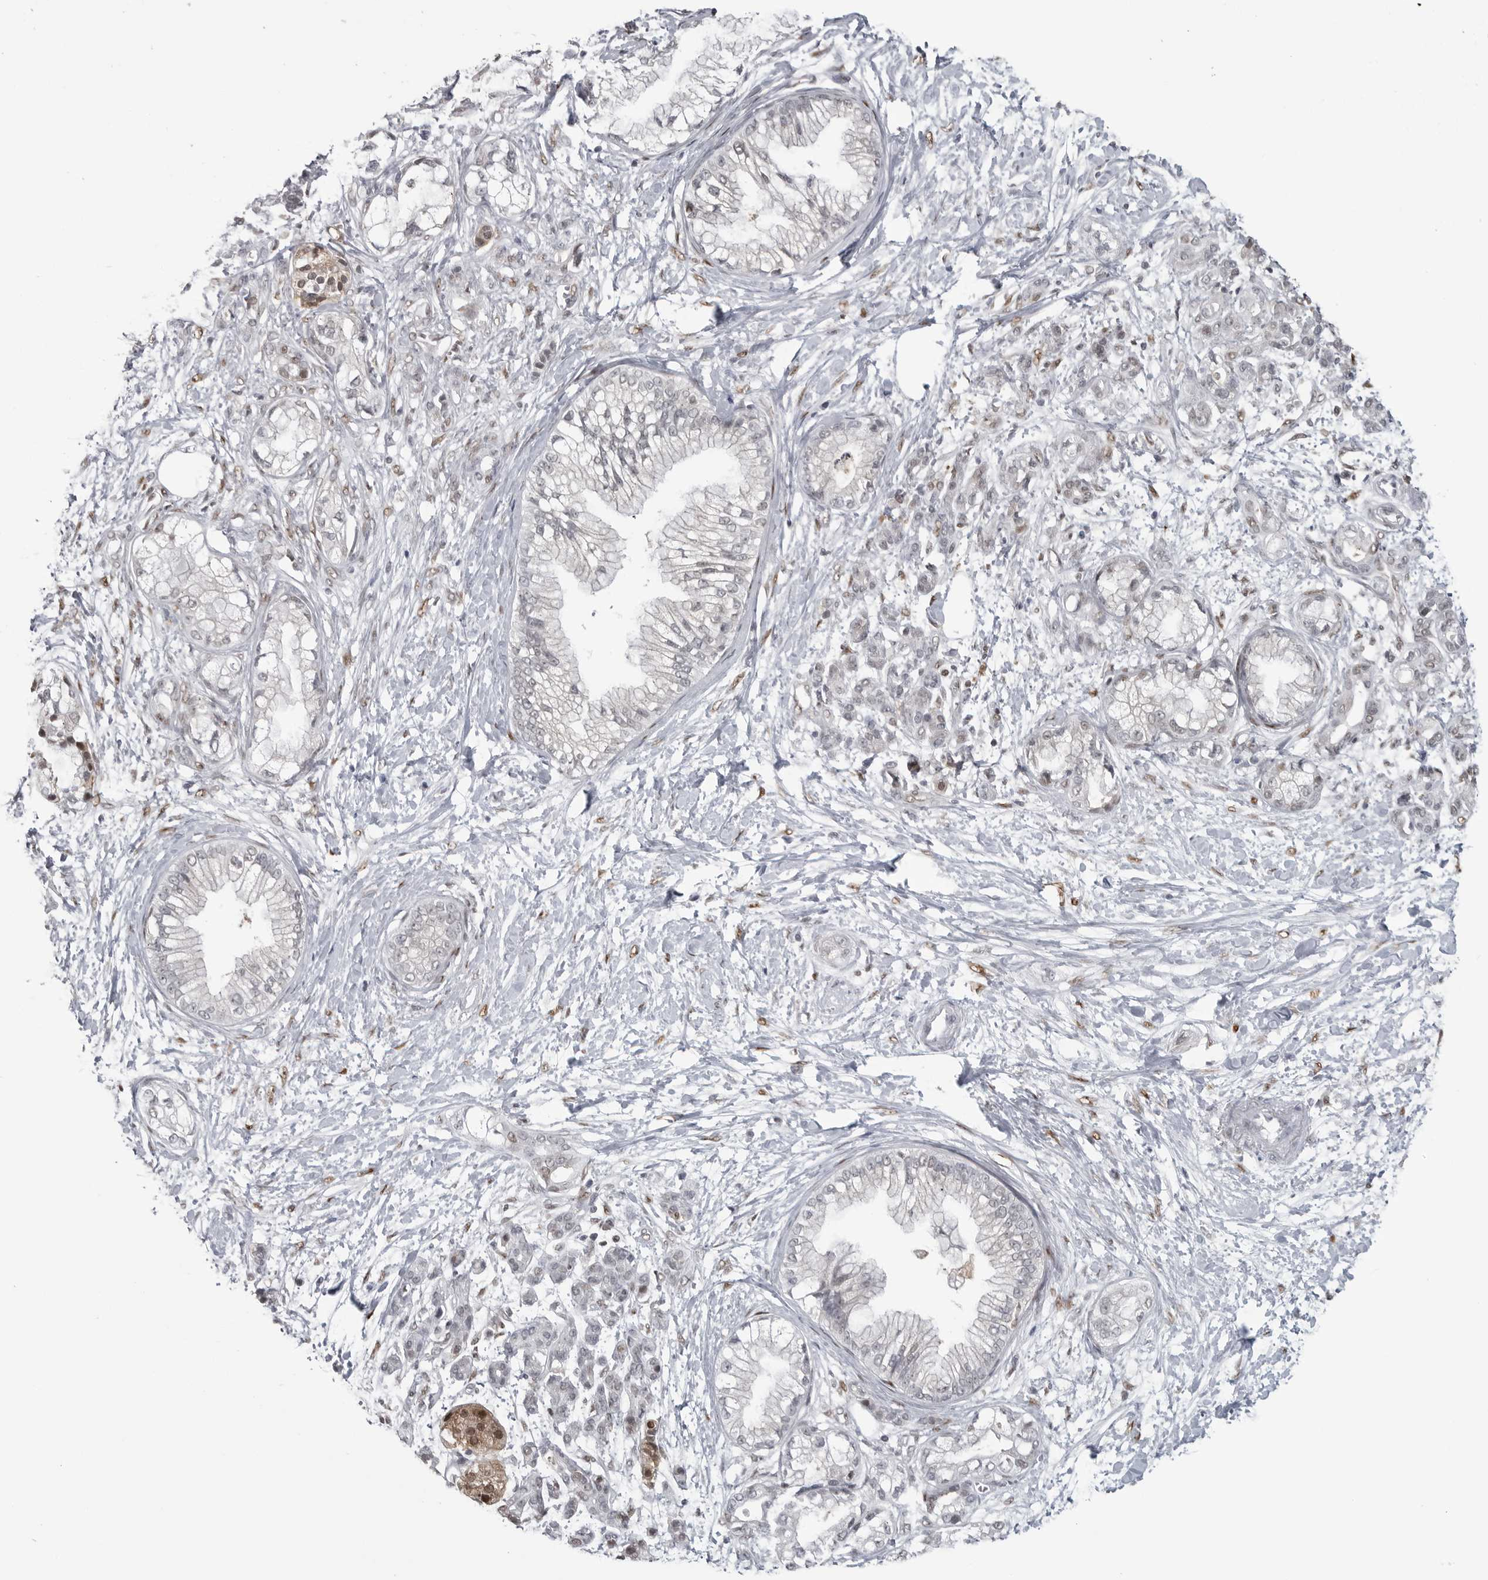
{"staining": {"intensity": "negative", "quantity": "none", "location": "none"}, "tissue": "pancreatic cancer", "cell_type": "Tumor cells", "image_type": "cancer", "snomed": [{"axis": "morphology", "description": "Adenocarcinoma, NOS"}, {"axis": "topography", "description": "Pancreas"}], "caption": "This is an immunohistochemistry (IHC) micrograph of human adenocarcinoma (pancreatic). There is no positivity in tumor cells.", "gene": "C8orf58", "patient": {"sex": "male", "age": 68}}